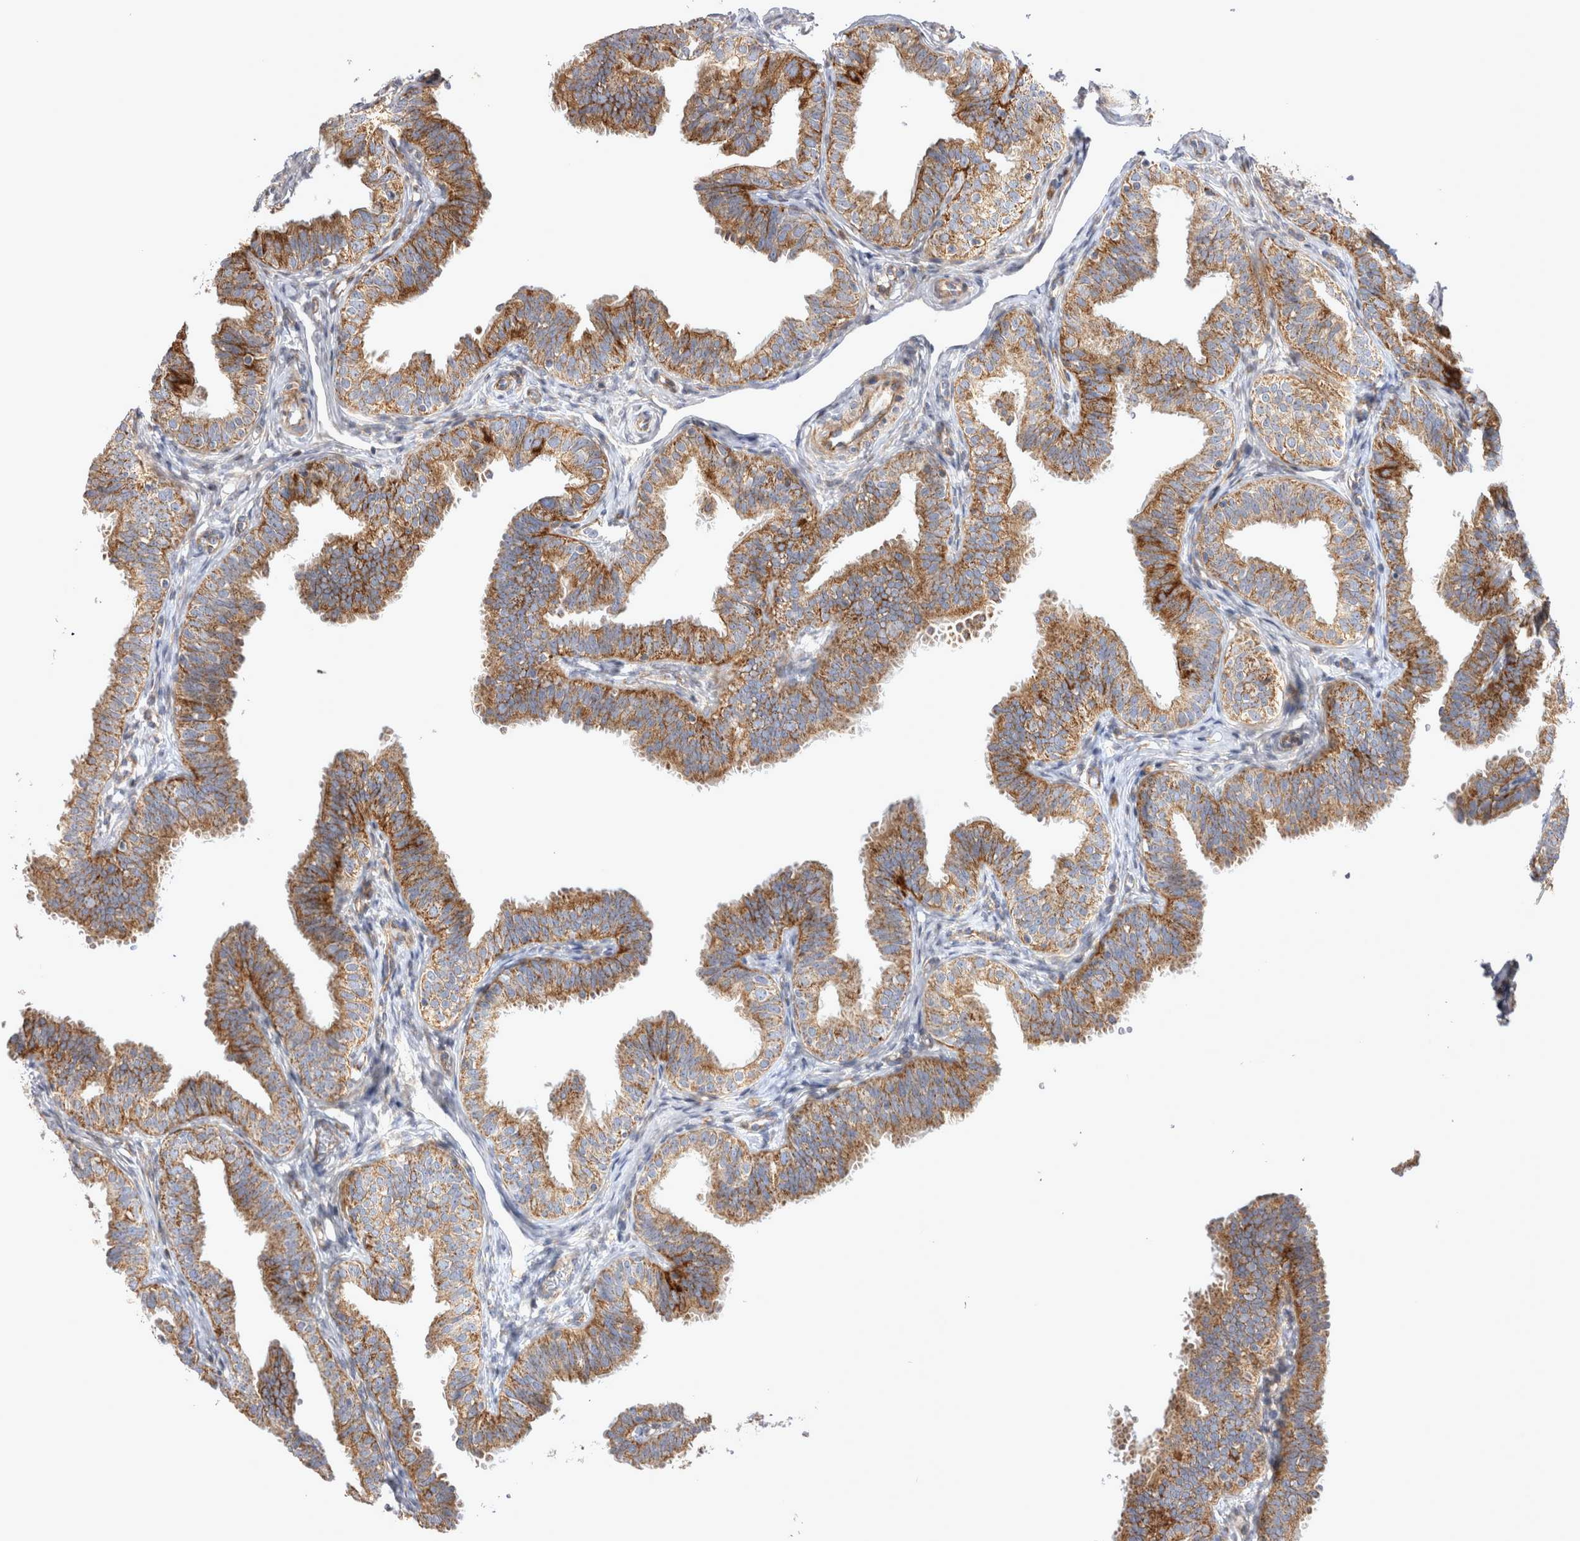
{"staining": {"intensity": "moderate", "quantity": ">75%", "location": "cytoplasmic/membranous"}, "tissue": "fallopian tube", "cell_type": "Glandular cells", "image_type": "normal", "snomed": [{"axis": "morphology", "description": "Normal tissue, NOS"}, {"axis": "topography", "description": "Fallopian tube"}], "caption": "Moderate cytoplasmic/membranous expression for a protein is identified in about >75% of glandular cells of unremarkable fallopian tube using immunohistochemistry.", "gene": "TSPOAP1", "patient": {"sex": "female", "age": 35}}